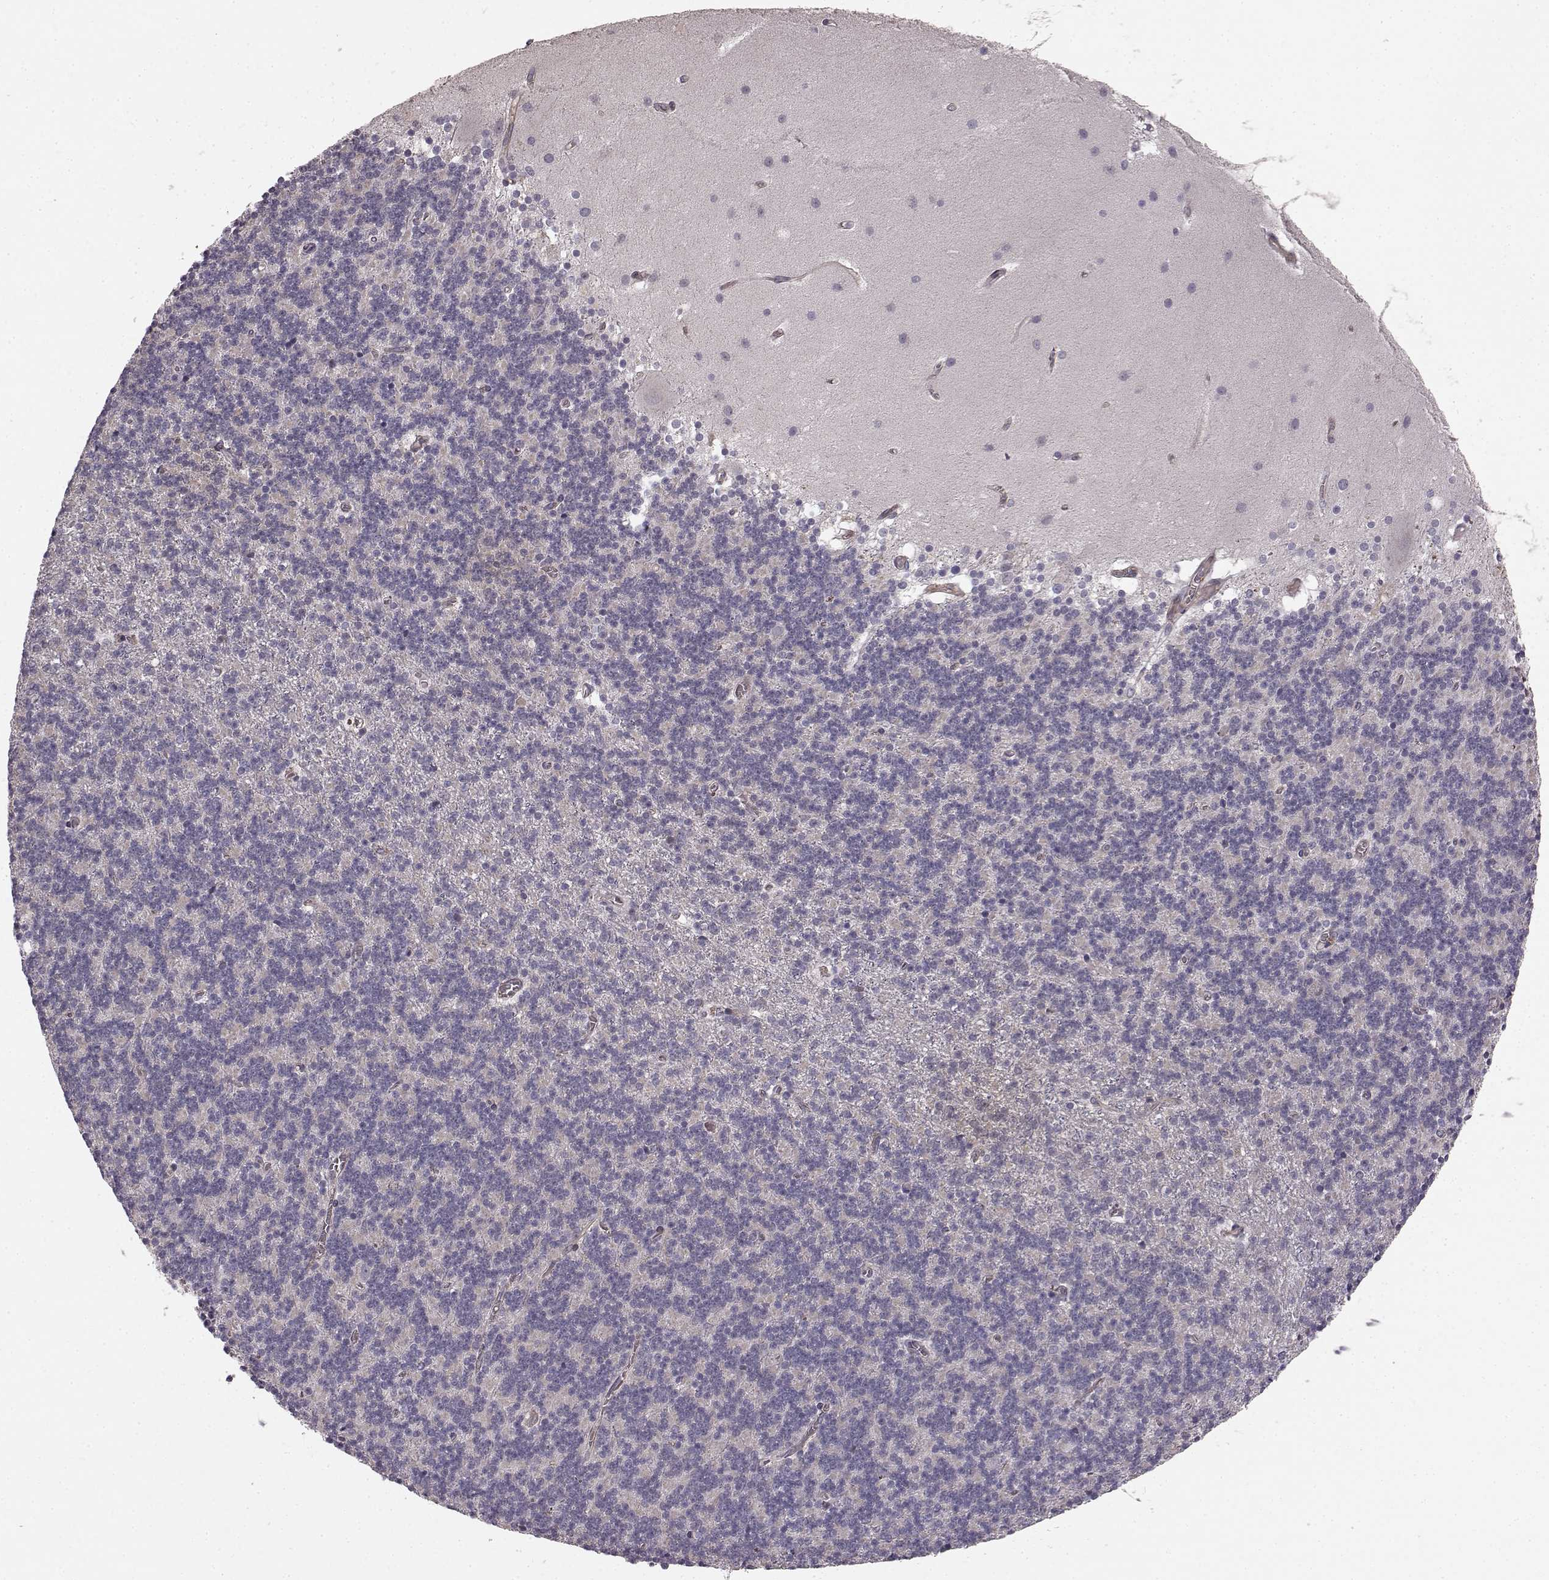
{"staining": {"intensity": "negative", "quantity": "none", "location": "none"}, "tissue": "cerebellum", "cell_type": "Cells in granular layer", "image_type": "normal", "snomed": [{"axis": "morphology", "description": "Normal tissue, NOS"}, {"axis": "topography", "description": "Cerebellum"}], "caption": "The IHC micrograph has no significant staining in cells in granular layer of cerebellum.", "gene": "SLC22A18", "patient": {"sex": "male", "age": 70}}